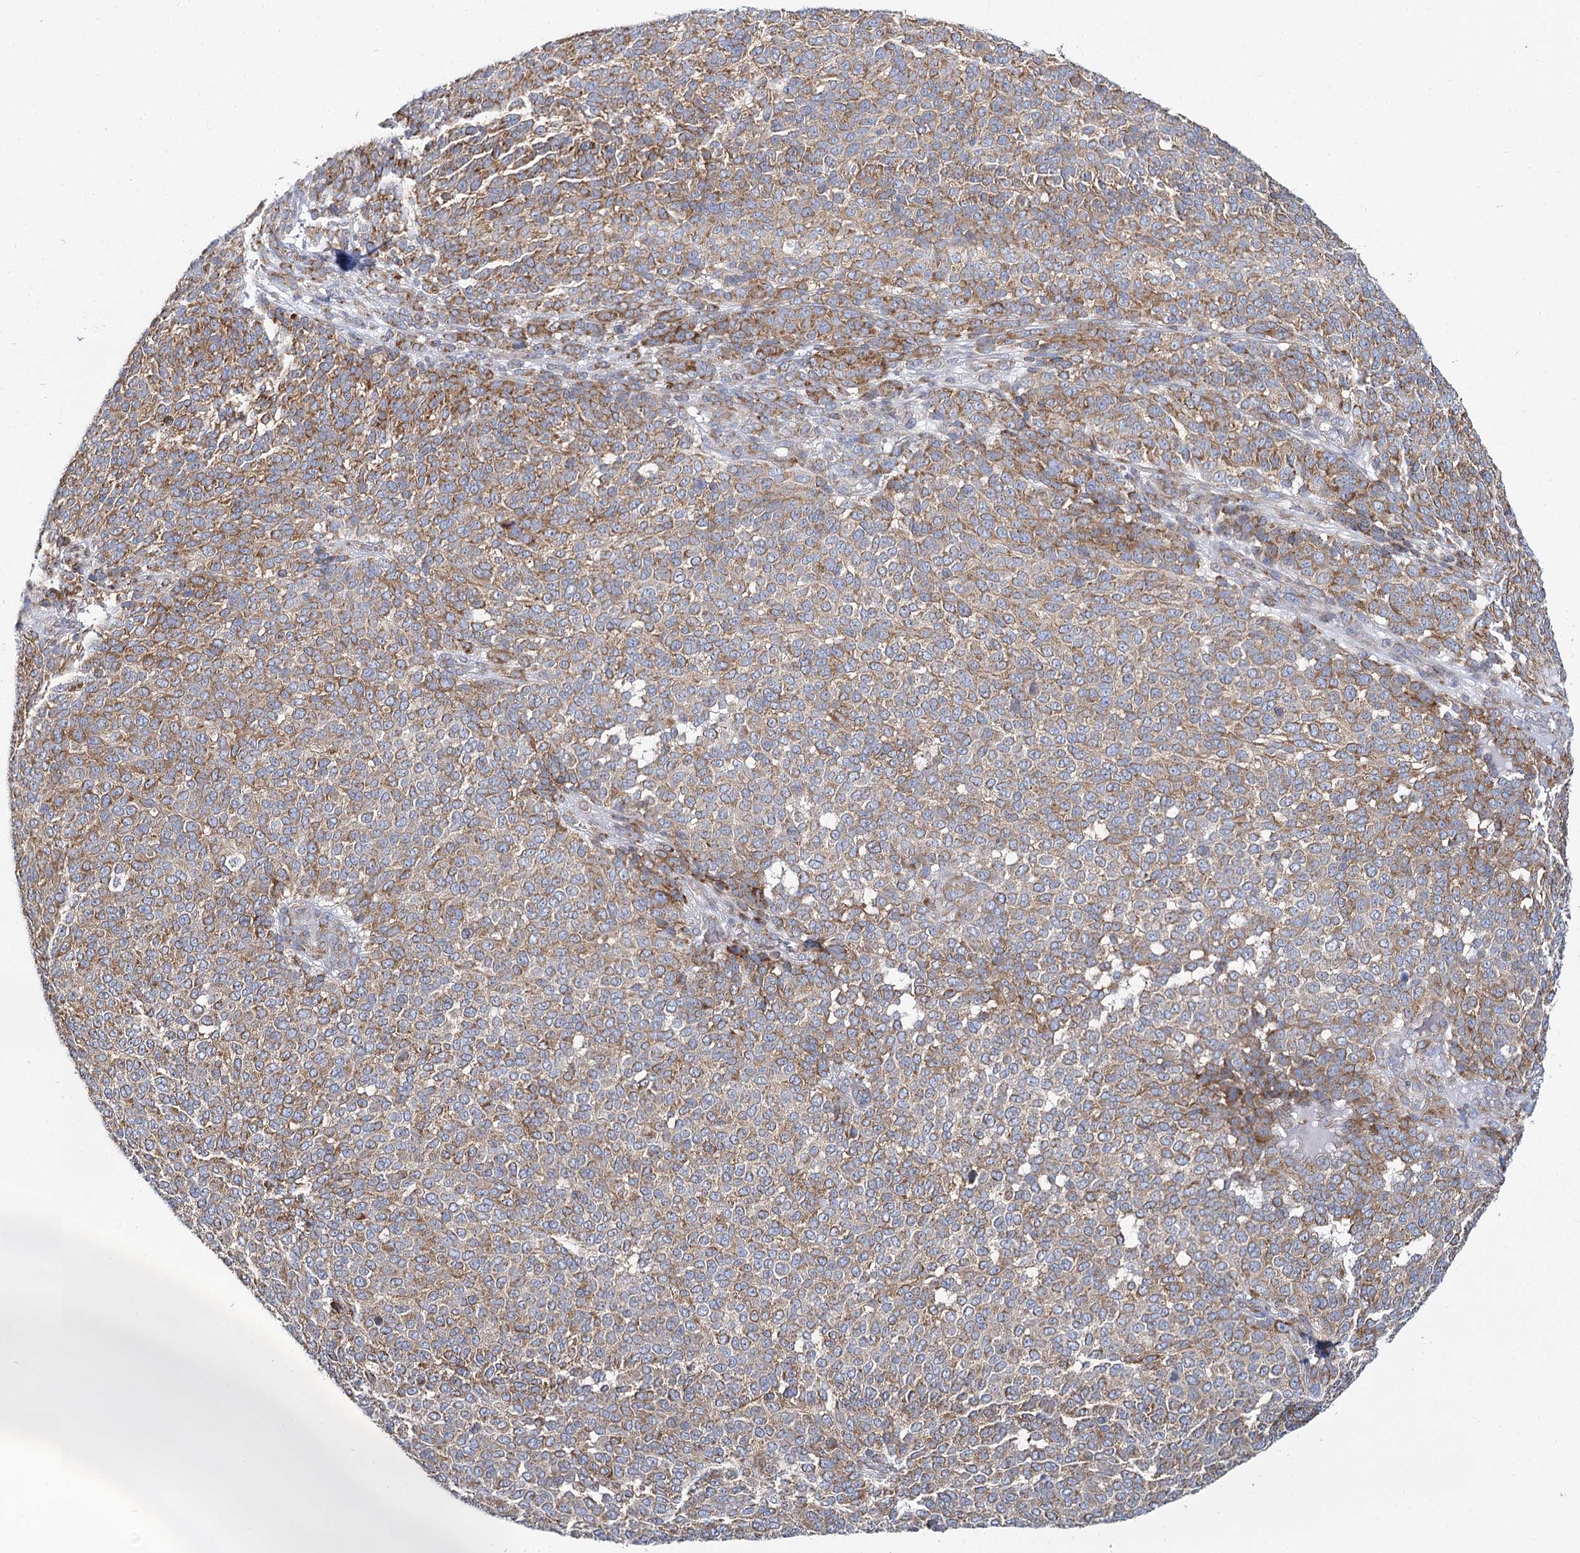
{"staining": {"intensity": "moderate", "quantity": "25%-75%", "location": "cytoplasmic/membranous"}, "tissue": "melanoma", "cell_type": "Tumor cells", "image_type": "cancer", "snomed": [{"axis": "morphology", "description": "Malignant melanoma, NOS"}, {"axis": "topography", "description": "Skin"}], "caption": "Immunohistochemical staining of melanoma demonstrates medium levels of moderate cytoplasmic/membranous protein staining in about 25%-75% of tumor cells.", "gene": "THUMPD3", "patient": {"sex": "male", "age": 49}}